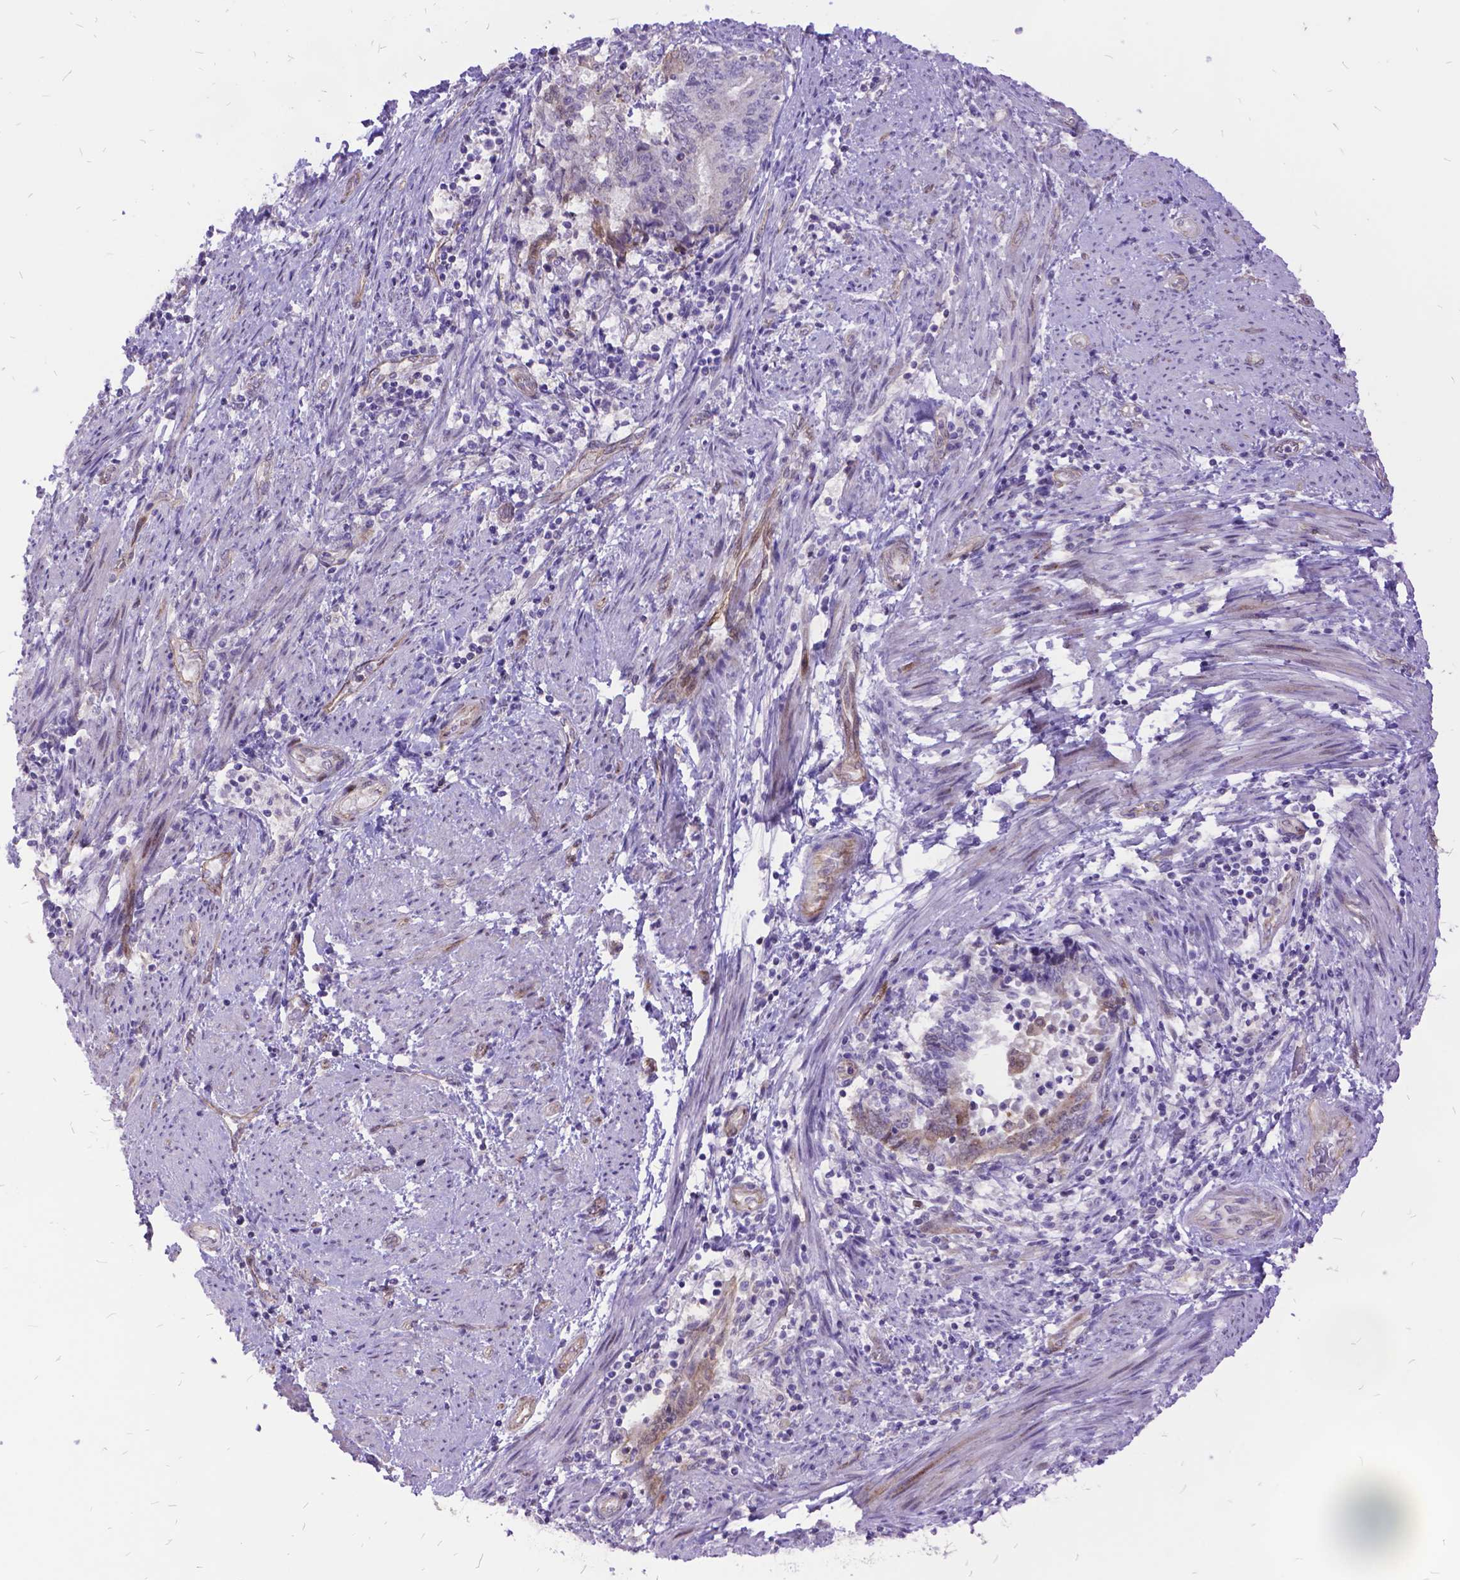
{"staining": {"intensity": "negative", "quantity": "none", "location": "none"}, "tissue": "endometrial cancer", "cell_type": "Tumor cells", "image_type": "cancer", "snomed": [{"axis": "morphology", "description": "Adenocarcinoma, NOS"}, {"axis": "topography", "description": "Endometrium"}], "caption": "Endometrial cancer was stained to show a protein in brown. There is no significant staining in tumor cells.", "gene": "GRB7", "patient": {"sex": "female", "age": 65}}